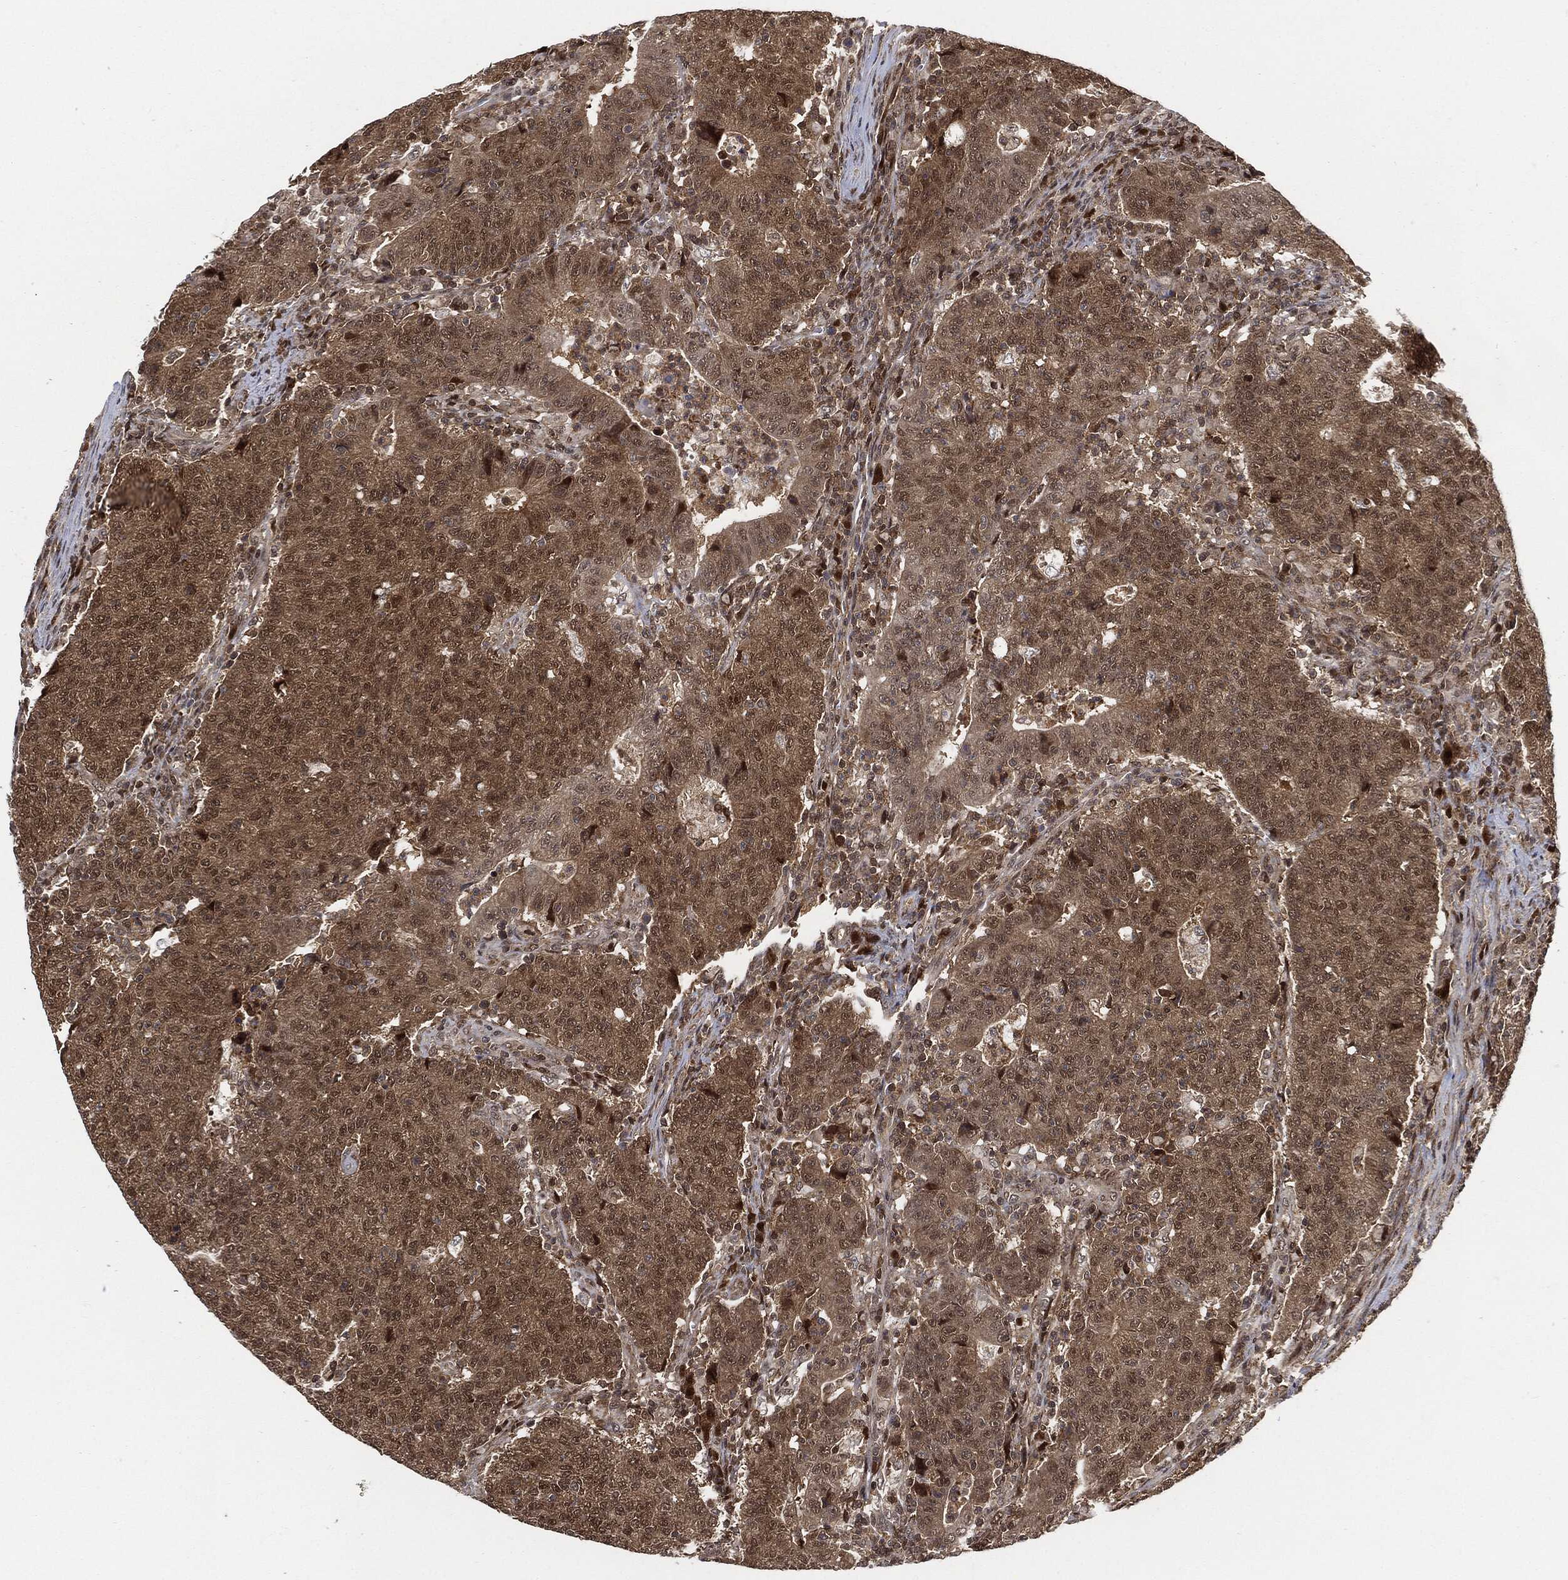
{"staining": {"intensity": "weak", "quantity": ">75%", "location": "cytoplasmic/membranous"}, "tissue": "colorectal cancer", "cell_type": "Tumor cells", "image_type": "cancer", "snomed": [{"axis": "morphology", "description": "Adenocarcinoma, NOS"}, {"axis": "topography", "description": "Colon"}], "caption": "Weak cytoplasmic/membranous positivity is appreciated in approximately >75% of tumor cells in colorectal cancer (adenocarcinoma).", "gene": "CUTA", "patient": {"sex": "female", "age": 75}}